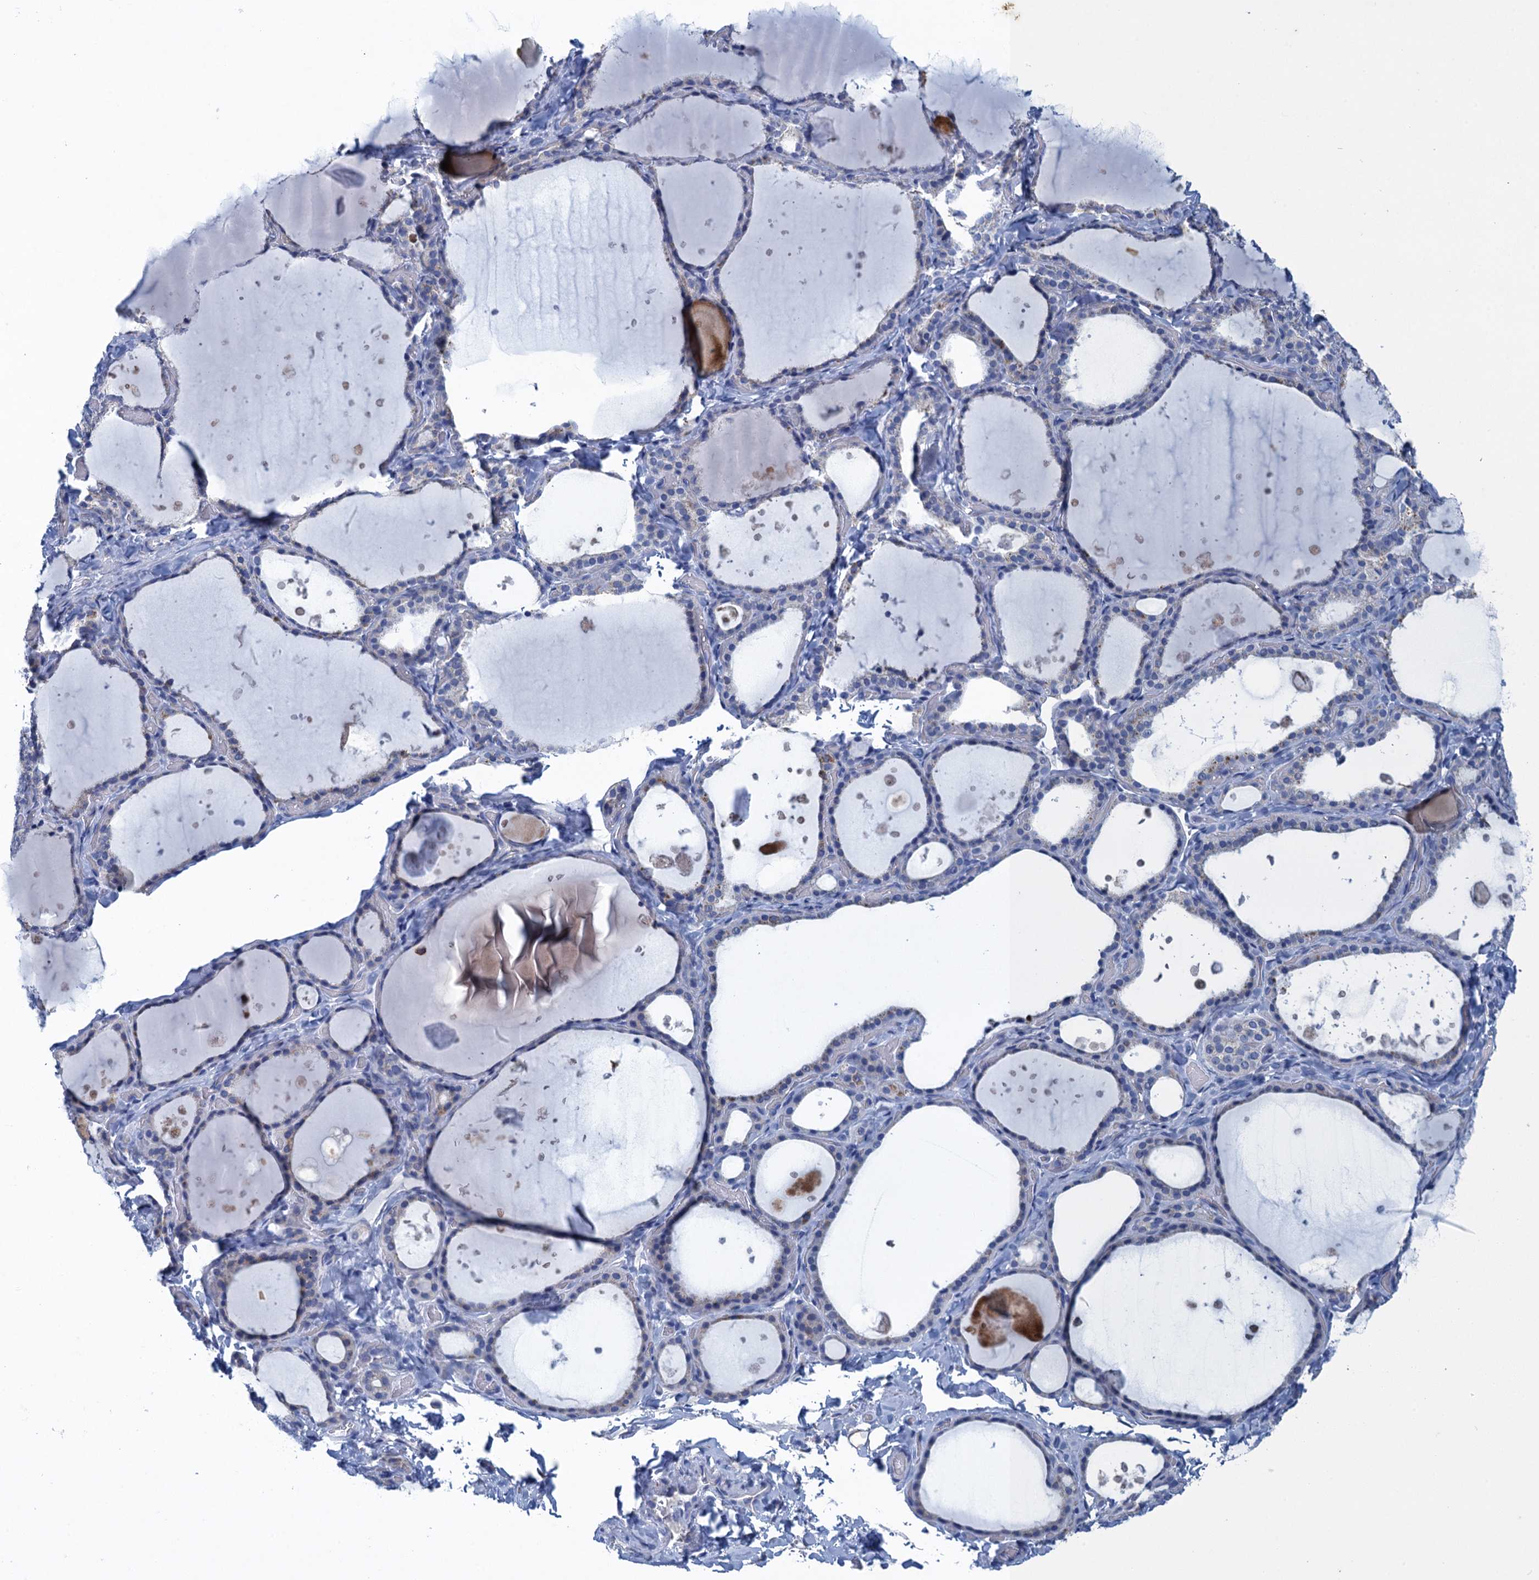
{"staining": {"intensity": "moderate", "quantity": "<25%", "location": "cytoplasmic/membranous"}, "tissue": "thyroid gland", "cell_type": "Glandular cells", "image_type": "normal", "snomed": [{"axis": "morphology", "description": "Normal tissue, NOS"}, {"axis": "topography", "description": "Thyroid gland"}], "caption": "Protein staining by IHC exhibits moderate cytoplasmic/membranous expression in about <25% of glandular cells in benign thyroid gland. (DAB (3,3'-diaminobenzidine) IHC with brightfield microscopy, high magnification).", "gene": "SCEL", "patient": {"sex": "female", "age": 44}}